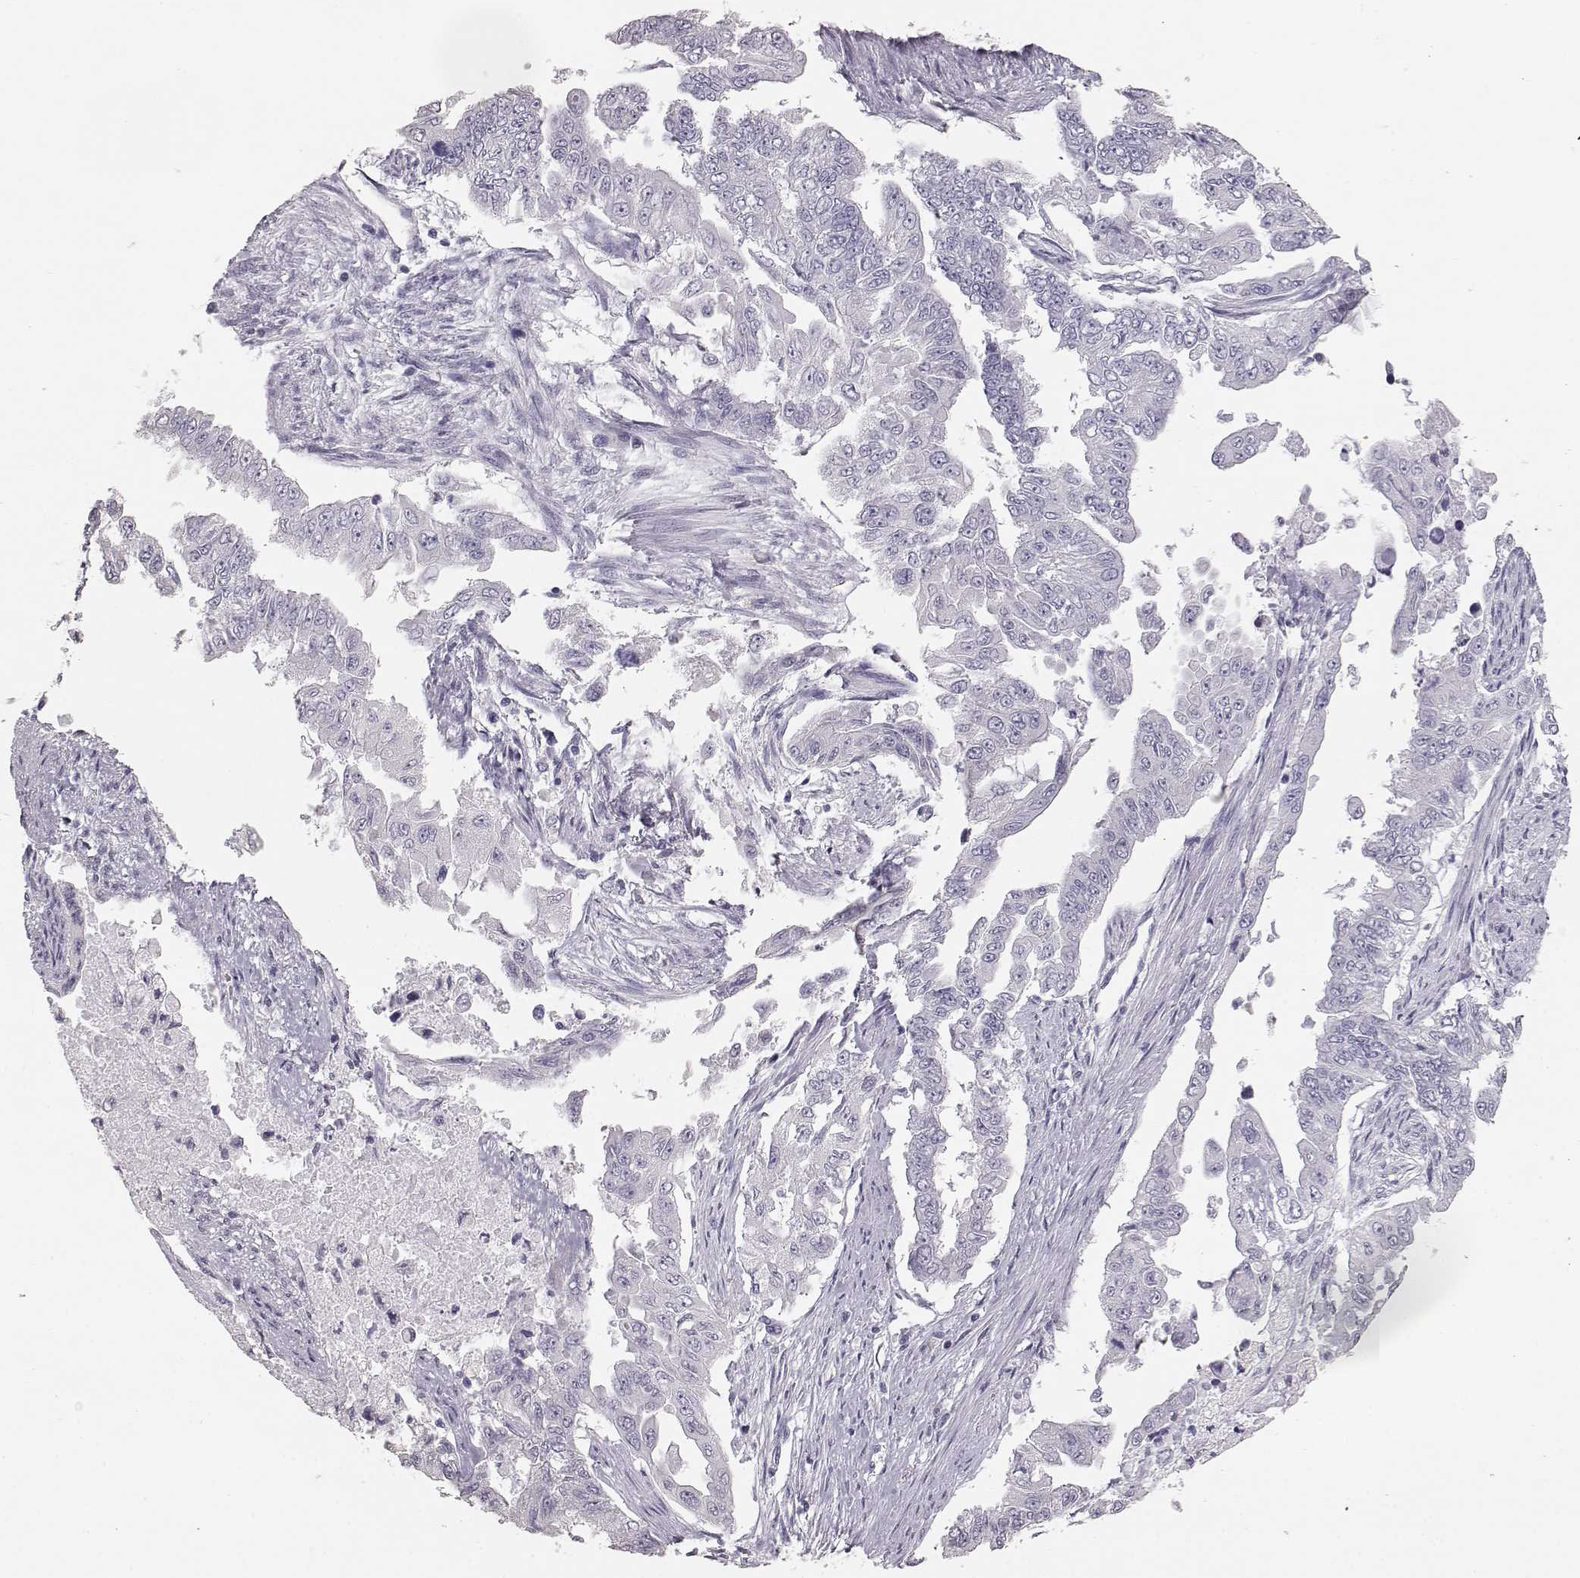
{"staining": {"intensity": "negative", "quantity": "none", "location": "none"}, "tissue": "endometrial cancer", "cell_type": "Tumor cells", "image_type": "cancer", "snomed": [{"axis": "morphology", "description": "Adenocarcinoma, NOS"}, {"axis": "topography", "description": "Uterus"}], "caption": "Tumor cells are negative for protein expression in human endometrial cancer (adenocarcinoma). (Brightfield microscopy of DAB IHC at high magnification).", "gene": "KRT33A", "patient": {"sex": "female", "age": 59}}